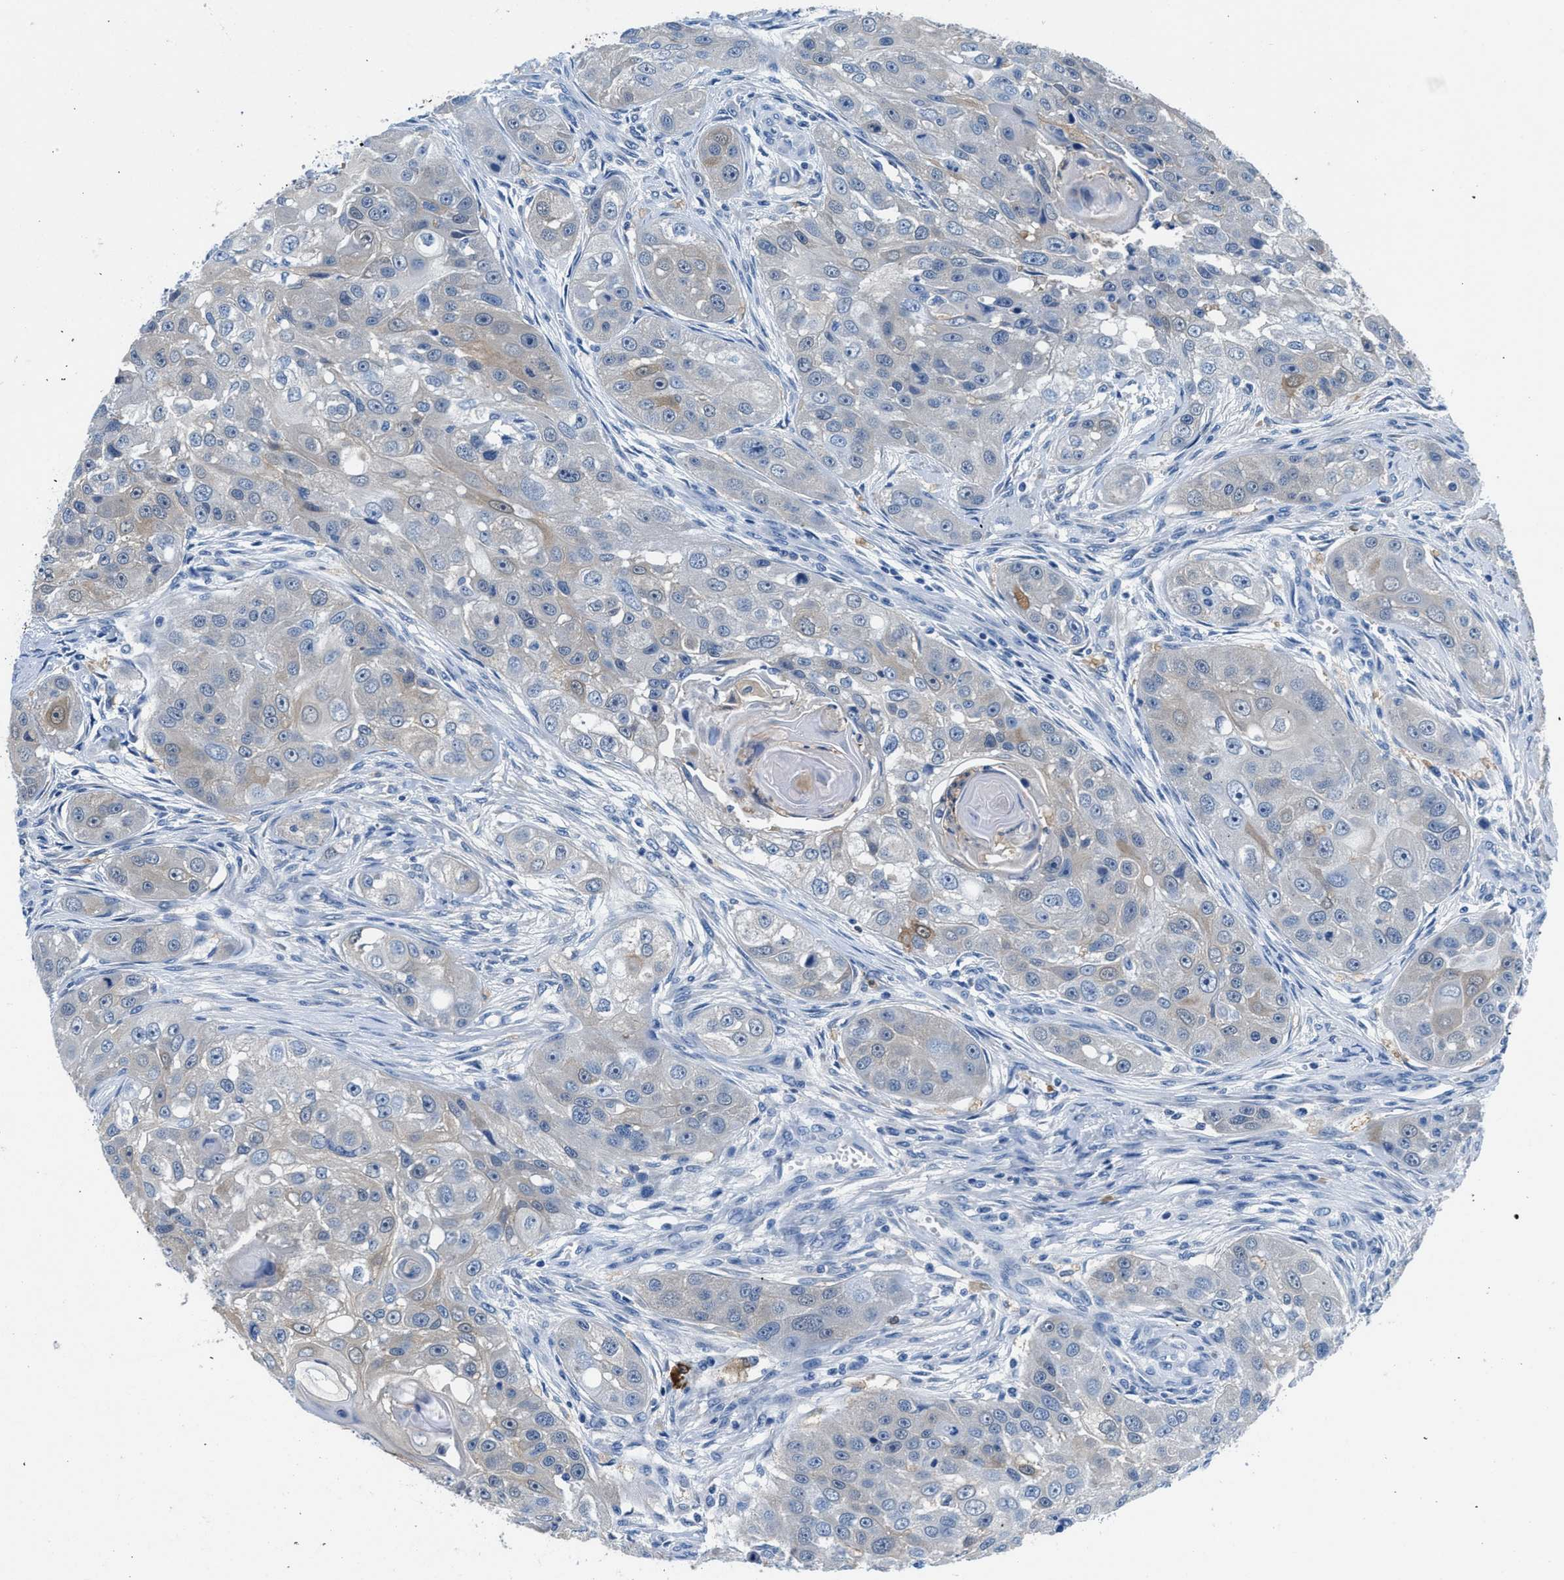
{"staining": {"intensity": "negative", "quantity": "none", "location": "none"}, "tissue": "head and neck cancer", "cell_type": "Tumor cells", "image_type": "cancer", "snomed": [{"axis": "morphology", "description": "Normal tissue, NOS"}, {"axis": "morphology", "description": "Squamous cell carcinoma, NOS"}, {"axis": "topography", "description": "Skeletal muscle"}, {"axis": "topography", "description": "Head-Neck"}], "caption": "This is a micrograph of IHC staining of head and neck cancer, which shows no expression in tumor cells.", "gene": "FADS6", "patient": {"sex": "male", "age": 51}}